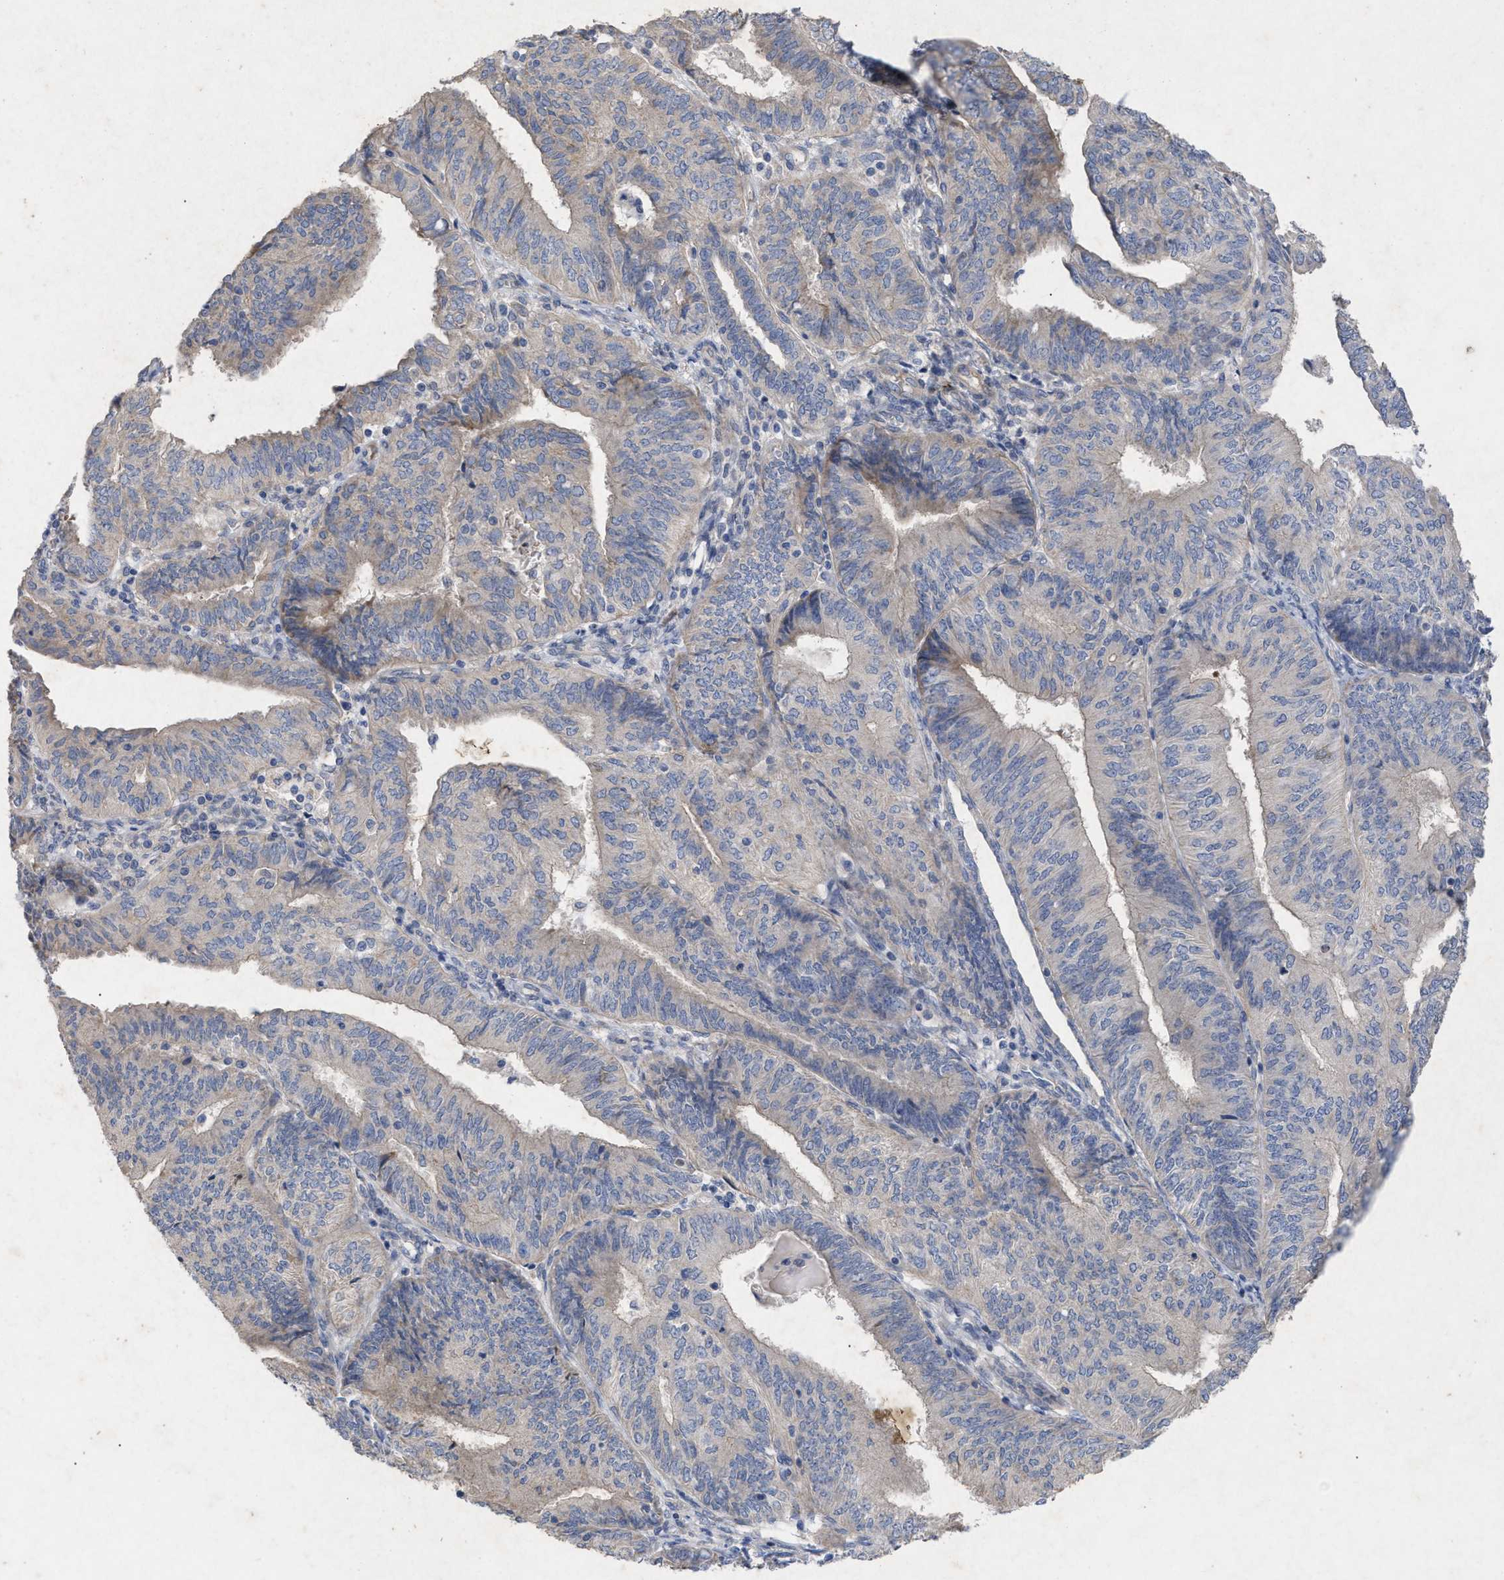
{"staining": {"intensity": "negative", "quantity": "none", "location": "none"}, "tissue": "endometrial cancer", "cell_type": "Tumor cells", "image_type": "cancer", "snomed": [{"axis": "morphology", "description": "Adenocarcinoma, NOS"}, {"axis": "topography", "description": "Endometrium"}], "caption": "Immunohistochemistry (IHC) of endometrial cancer demonstrates no positivity in tumor cells.", "gene": "VIP", "patient": {"sex": "female", "age": 58}}